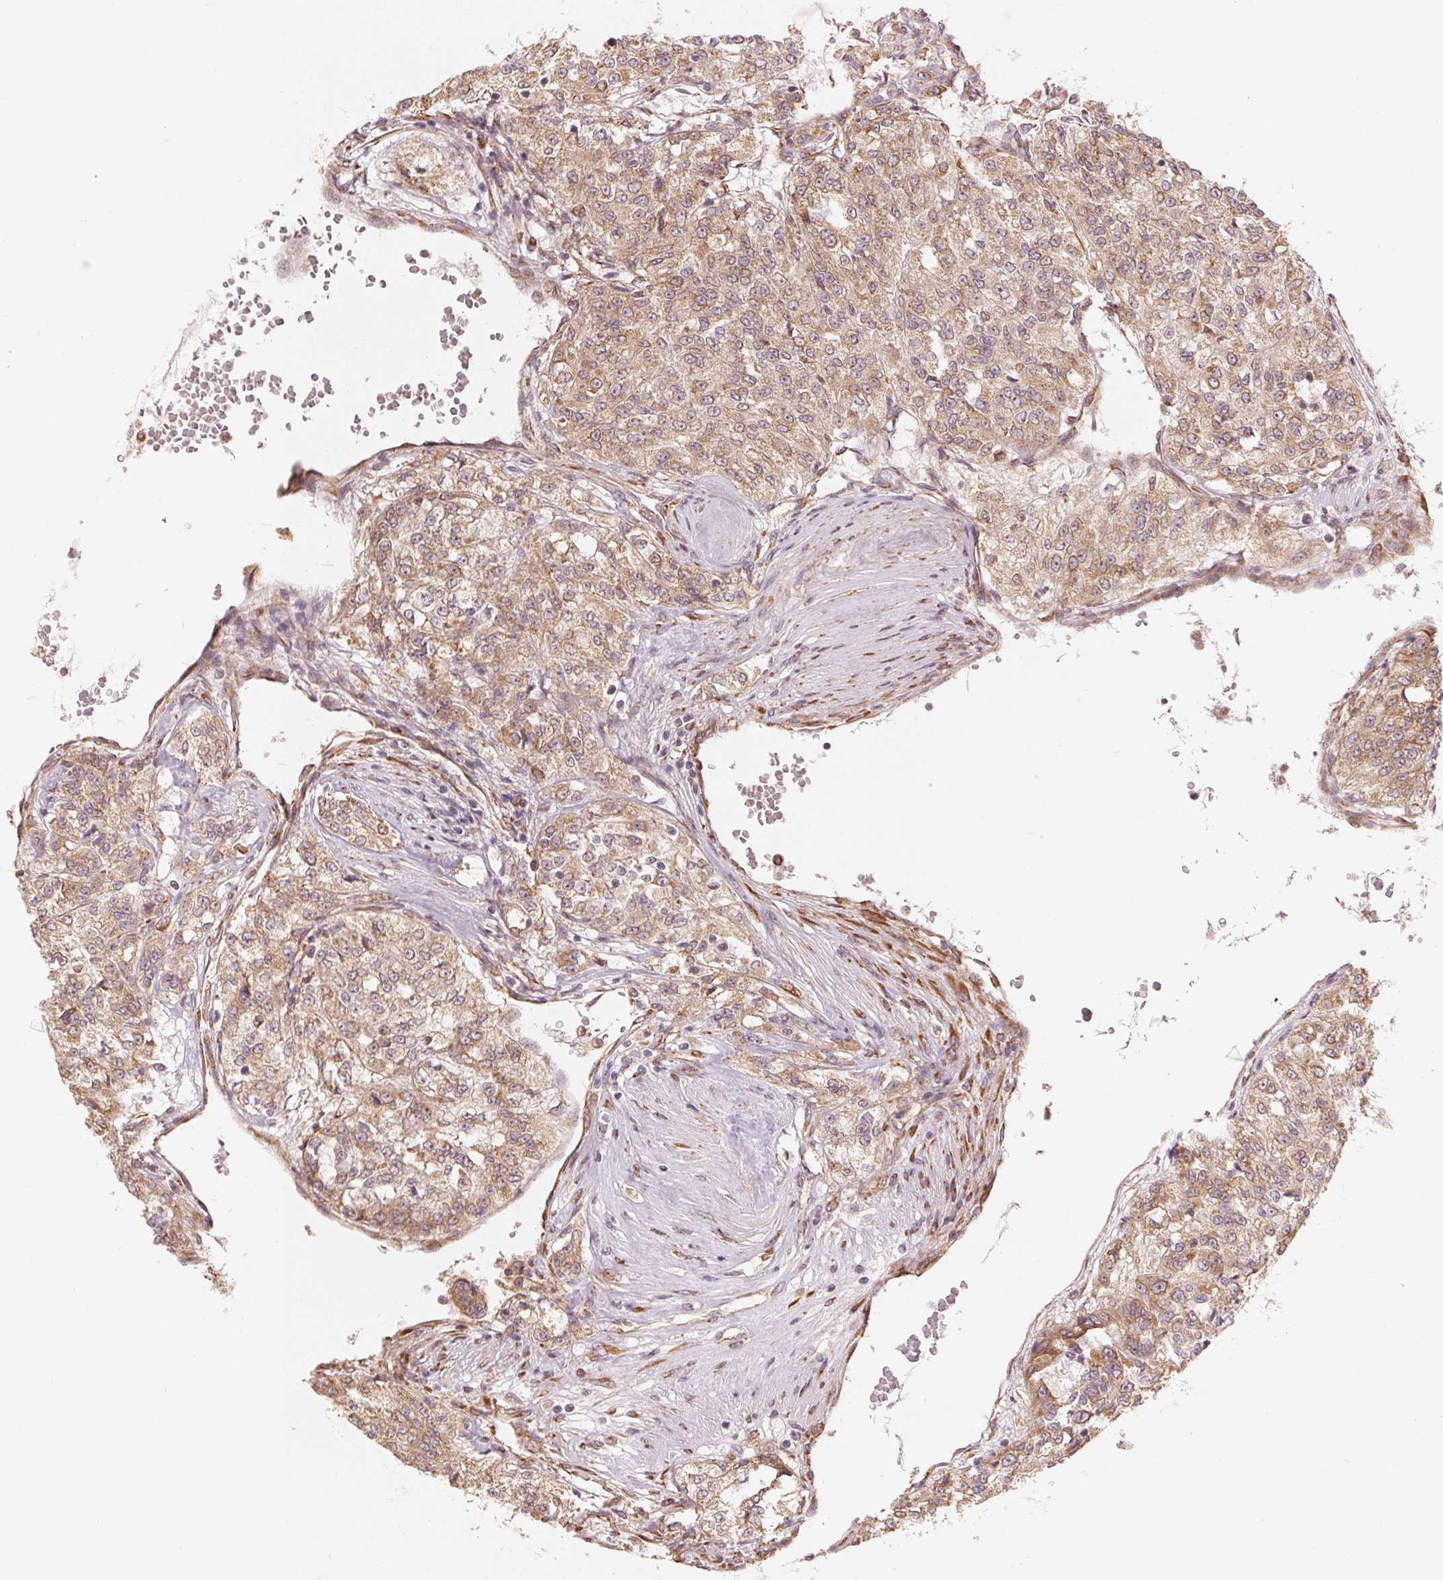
{"staining": {"intensity": "weak", "quantity": ">75%", "location": "cytoplasmic/membranous"}, "tissue": "renal cancer", "cell_type": "Tumor cells", "image_type": "cancer", "snomed": [{"axis": "morphology", "description": "Adenocarcinoma, NOS"}, {"axis": "topography", "description": "Kidney"}], "caption": "About >75% of tumor cells in human renal cancer (adenocarcinoma) reveal weak cytoplasmic/membranous protein positivity as visualized by brown immunohistochemical staining.", "gene": "SLC20A1", "patient": {"sex": "female", "age": 63}}